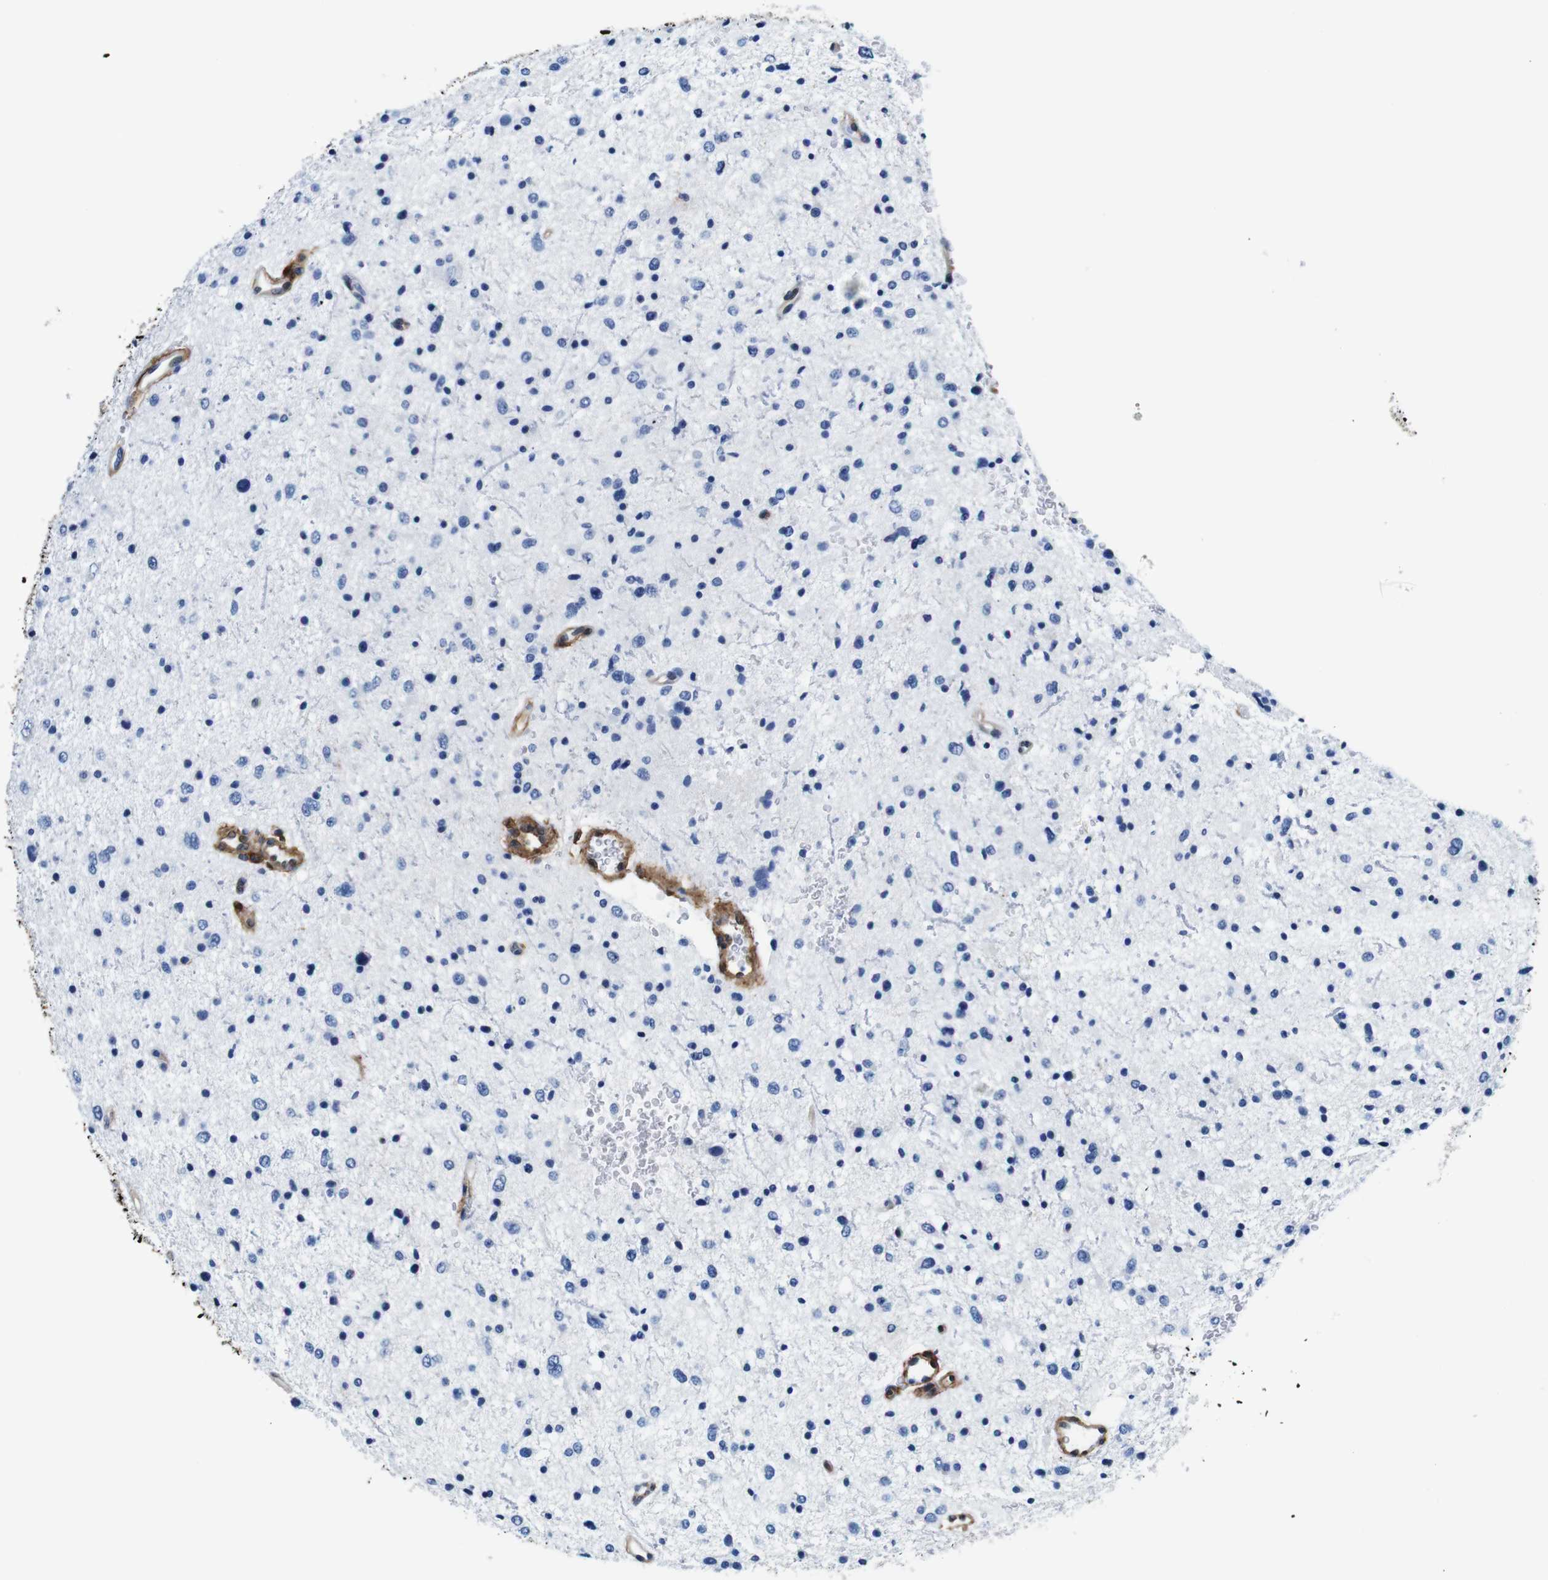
{"staining": {"intensity": "negative", "quantity": "none", "location": "none"}, "tissue": "glioma", "cell_type": "Tumor cells", "image_type": "cancer", "snomed": [{"axis": "morphology", "description": "Glioma, malignant, Low grade"}, {"axis": "topography", "description": "Brain"}], "caption": "The histopathology image demonstrates no staining of tumor cells in malignant low-grade glioma.", "gene": "ANXA1", "patient": {"sex": "female", "age": 37}}